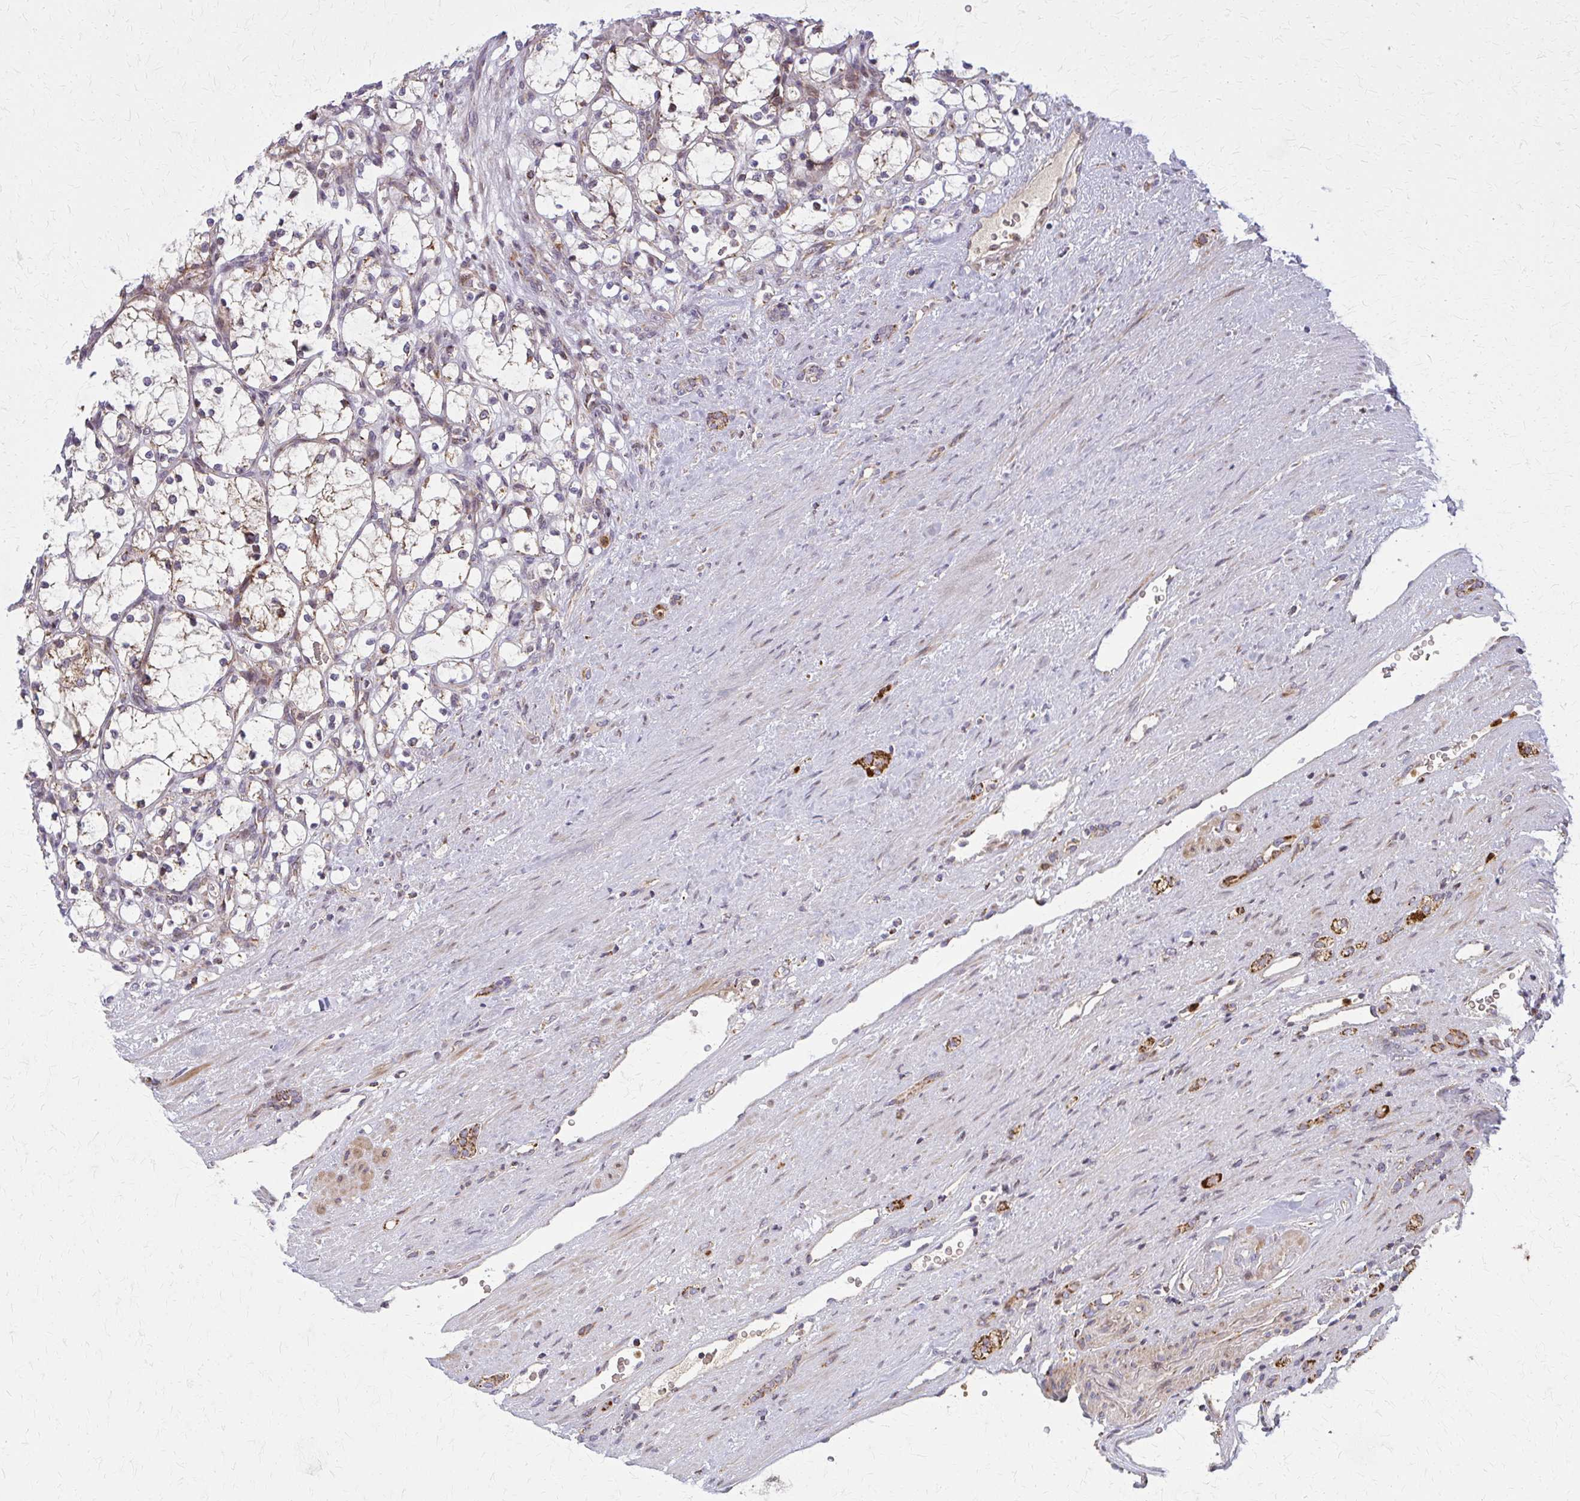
{"staining": {"intensity": "weak", "quantity": "<25%", "location": "cytoplasmic/membranous"}, "tissue": "renal cancer", "cell_type": "Tumor cells", "image_type": "cancer", "snomed": [{"axis": "morphology", "description": "Adenocarcinoma, NOS"}, {"axis": "topography", "description": "Kidney"}], "caption": "A photomicrograph of renal cancer (adenocarcinoma) stained for a protein reveals no brown staining in tumor cells. Brightfield microscopy of IHC stained with DAB (brown) and hematoxylin (blue), captured at high magnification.", "gene": "MCCC1", "patient": {"sex": "female", "age": 69}}